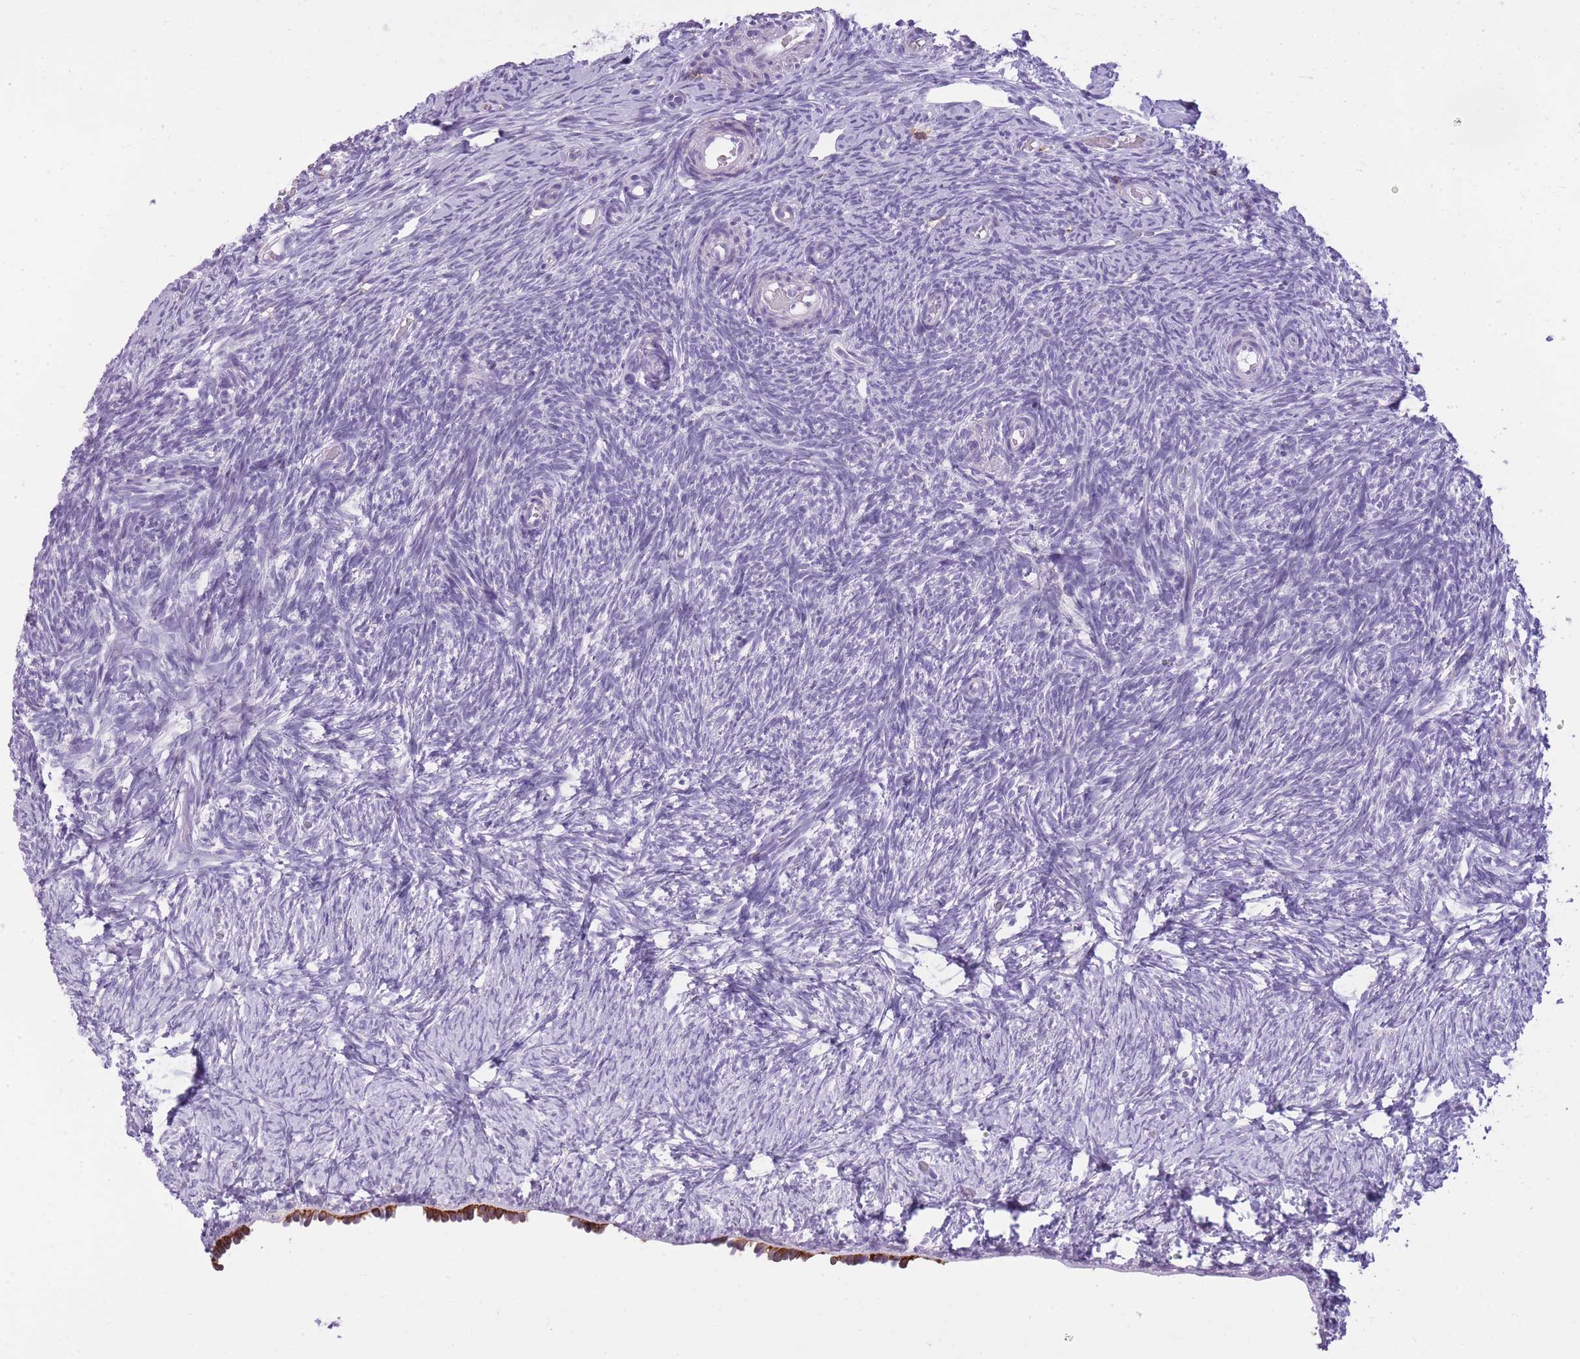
{"staining": {"intensity": "negative", "quantity": "none", "location": "none"}, "tissue": "ovary", "cell_type": "Ovarian stroma cells", "image_type": "normal", "snomed": [{"axis": "morphology", "description": "Normal tissue, NOS"}, {"axis": "topography", "description": "Ovary"}], "caption": "The image exhibits no significant positivity in ovarian stroma cells of ovary. Brightfield microscopy of IHC stained with DAB (brown) and hematoxylin (blue), captured at high magnification.", "gene": "RADX", "patient": {"sex": "female", "age": 39}}